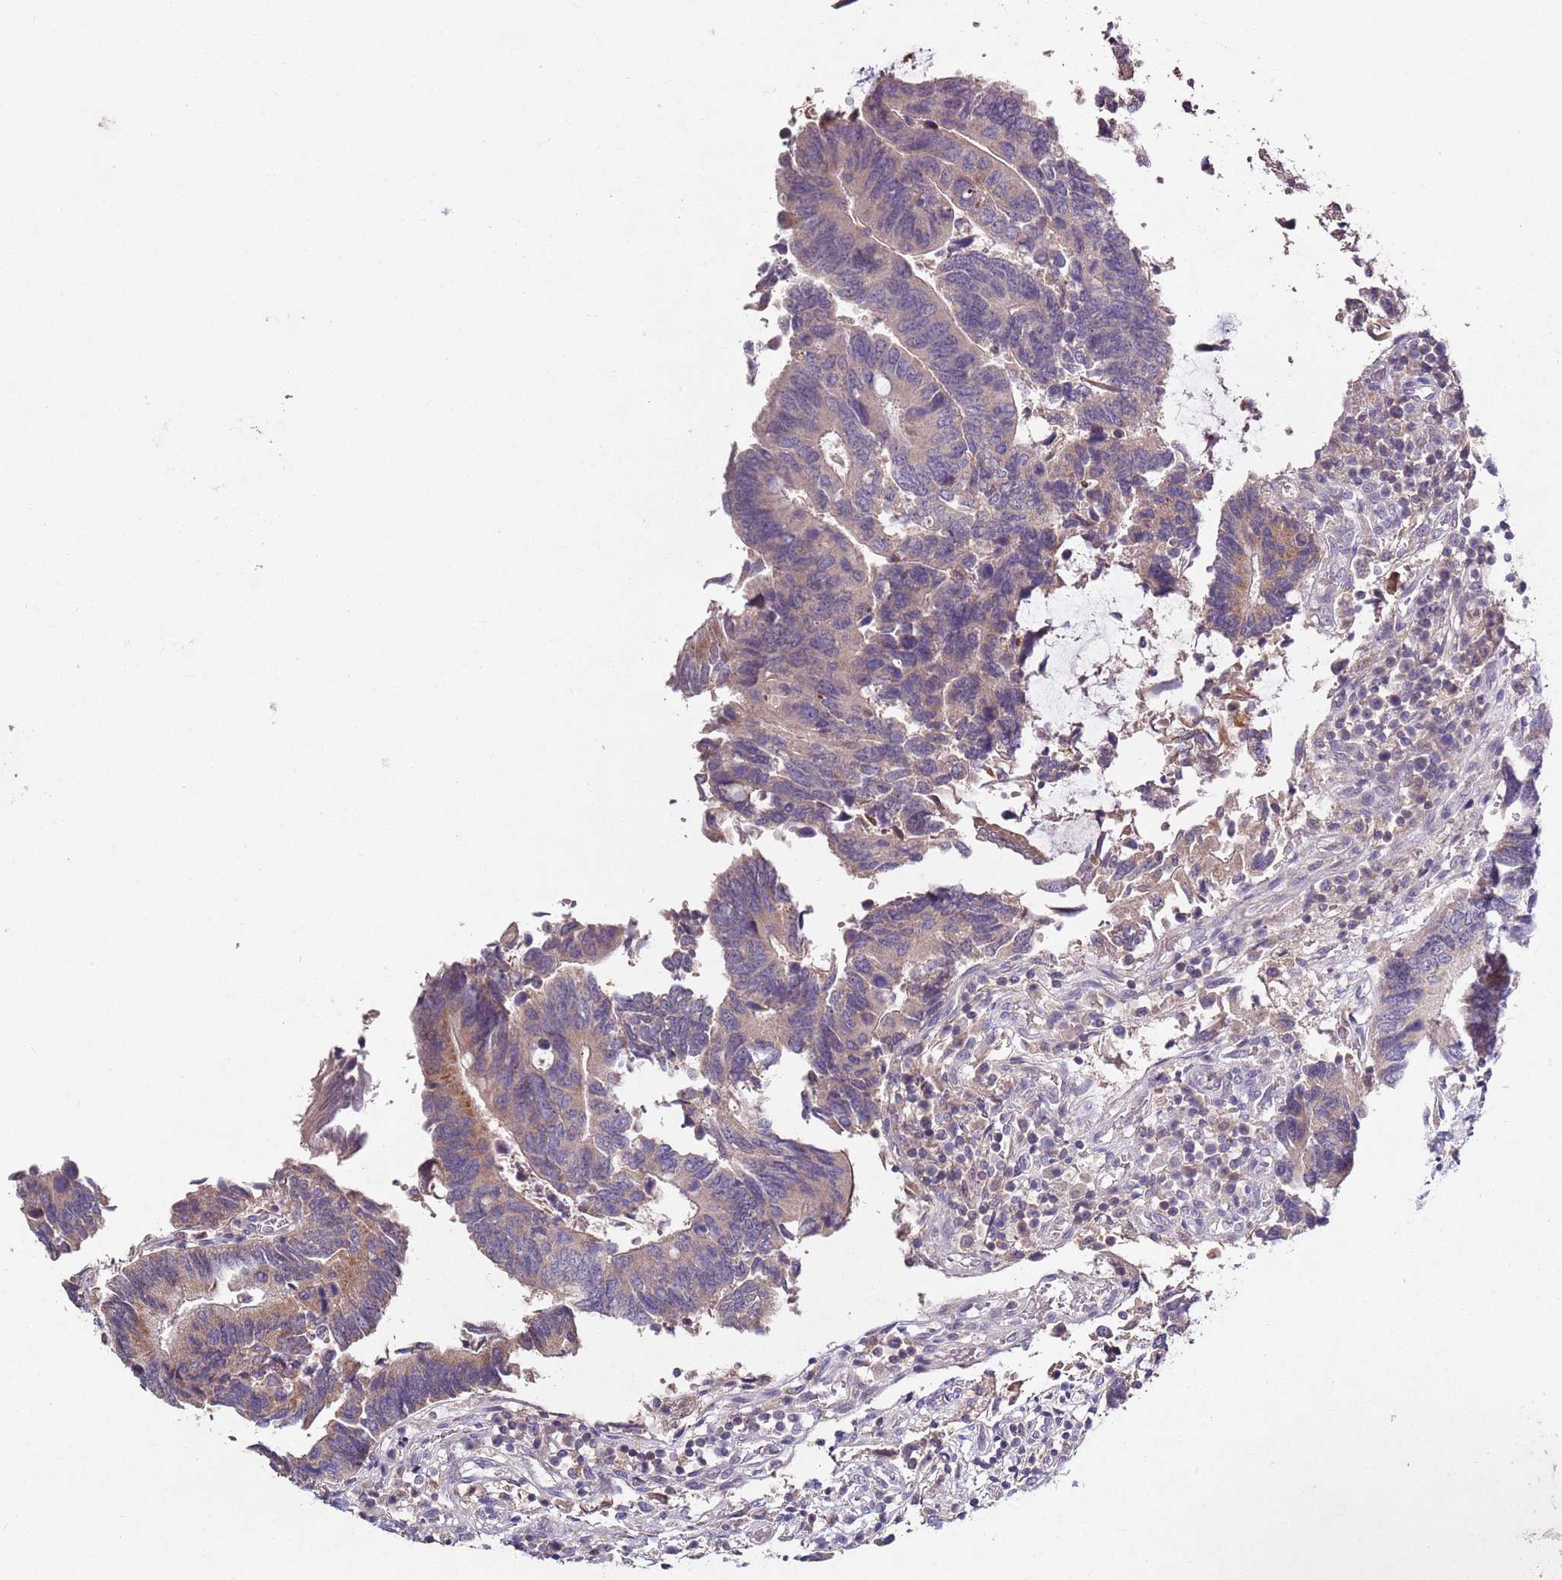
{"staining": {"intensity": "weak", "quantity": "25%-75%", "location": "cytoplasmic/membranous"}, "tissue": "colorectal cancer", "cell_type": "Tumor cells", "image_type": "cancer", "snomed": [{"axis": "morphology", "description": "Adenocarcinoma, NOS"}, {"axis": "topography", "description": "Colon"}], "caption": "Human colorectal cancer stained with a brown dye reveals weak cytoplasmic/membranous positive staining in about 25%-75% of tumor cells.", "gene": "NRDE2", "patient": {"sex": "male", "age": 87}}